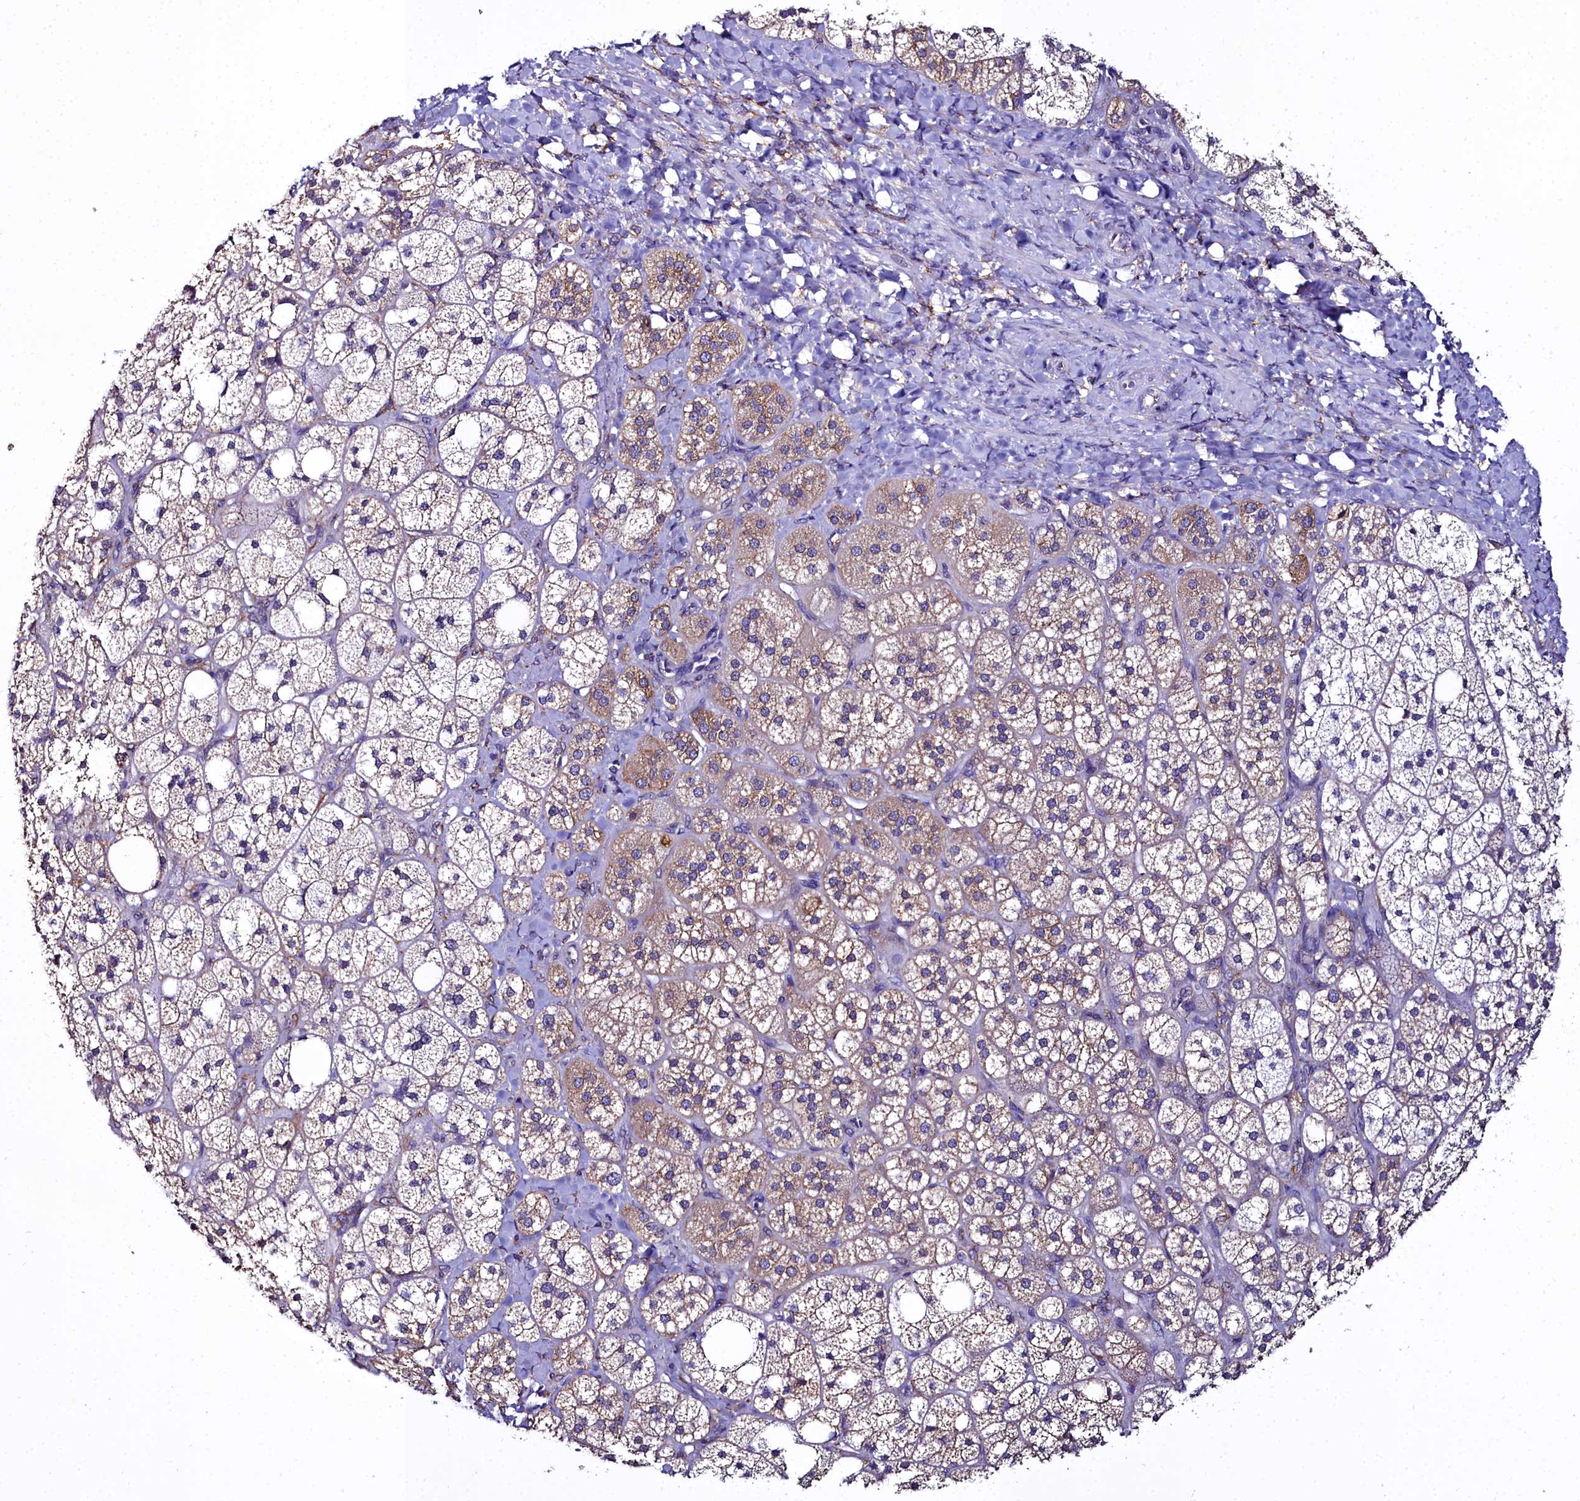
{"staining": {"intensity": "moderate", "quantity": "25%-75%", "location": "cytoplasmic/membranous"}, "tissue": "adrenal gland", "cell_type": "Glandular cells", "image_type": "normal", "snomed": [{"axis": "morphology", "description": "Normal tissue, NOS"}, {"axis": "topography", "description": "Adrenal gland"}], "caption": "Immunohistochemistry (IHC) of unremarkable adrenal gland demonstrates medium levels of moderate cytoplasmic/membranous expression in approximately 25%-75% of glandular cells. (IHC, brightfield microscopy, high magnification).", "gene": "TXNDC5", "patient": {"sex": "male", "age": 61}}